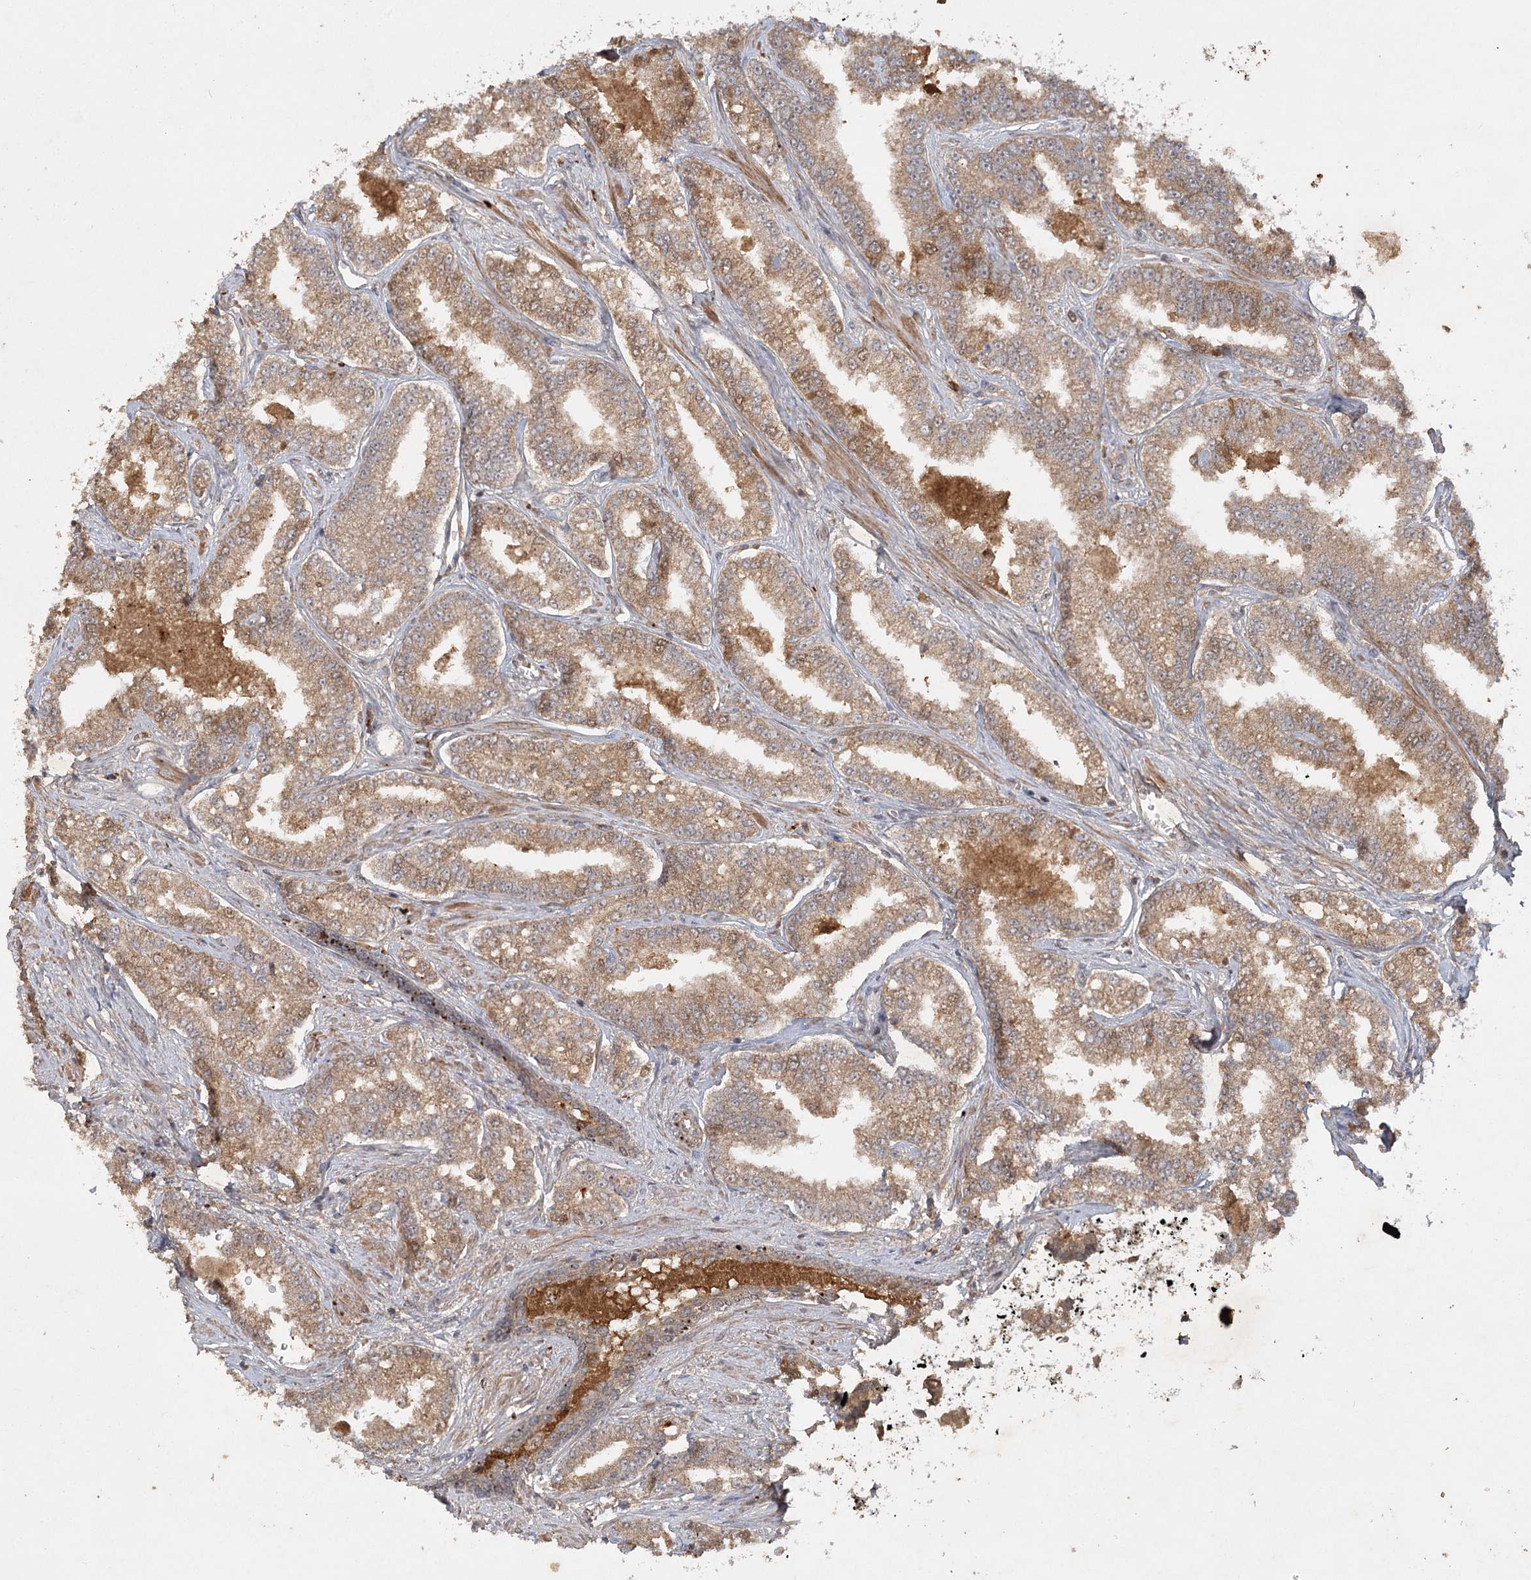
{"staining": {"intensity": "moderate", "quantity": ">75%", "location": "cytoplasmic/membranous"}, "tissue": "prostate cancer", "cell_type": "Tumor cells", "image_type": "cancer", "snomed": [{"axis": "morphology", "description": "Normal tissue, NOS"}, {"axis": "morphology", "description": "Adenocarcinoma, High grade"}, {"axis": "topography", "description": "Prostate"}], "caption": "Immunohistochemistry (IHC) histopathology image of human adenocarcinoma (high-grade) (prostate) stained for a protein (brown), which exhibits medium levels of moderate cytoplasmic/membranous staining in approximately >75% of tumor cells.", "gene": "ARL13A", "patient": {"sex": "male", "age": 83}}